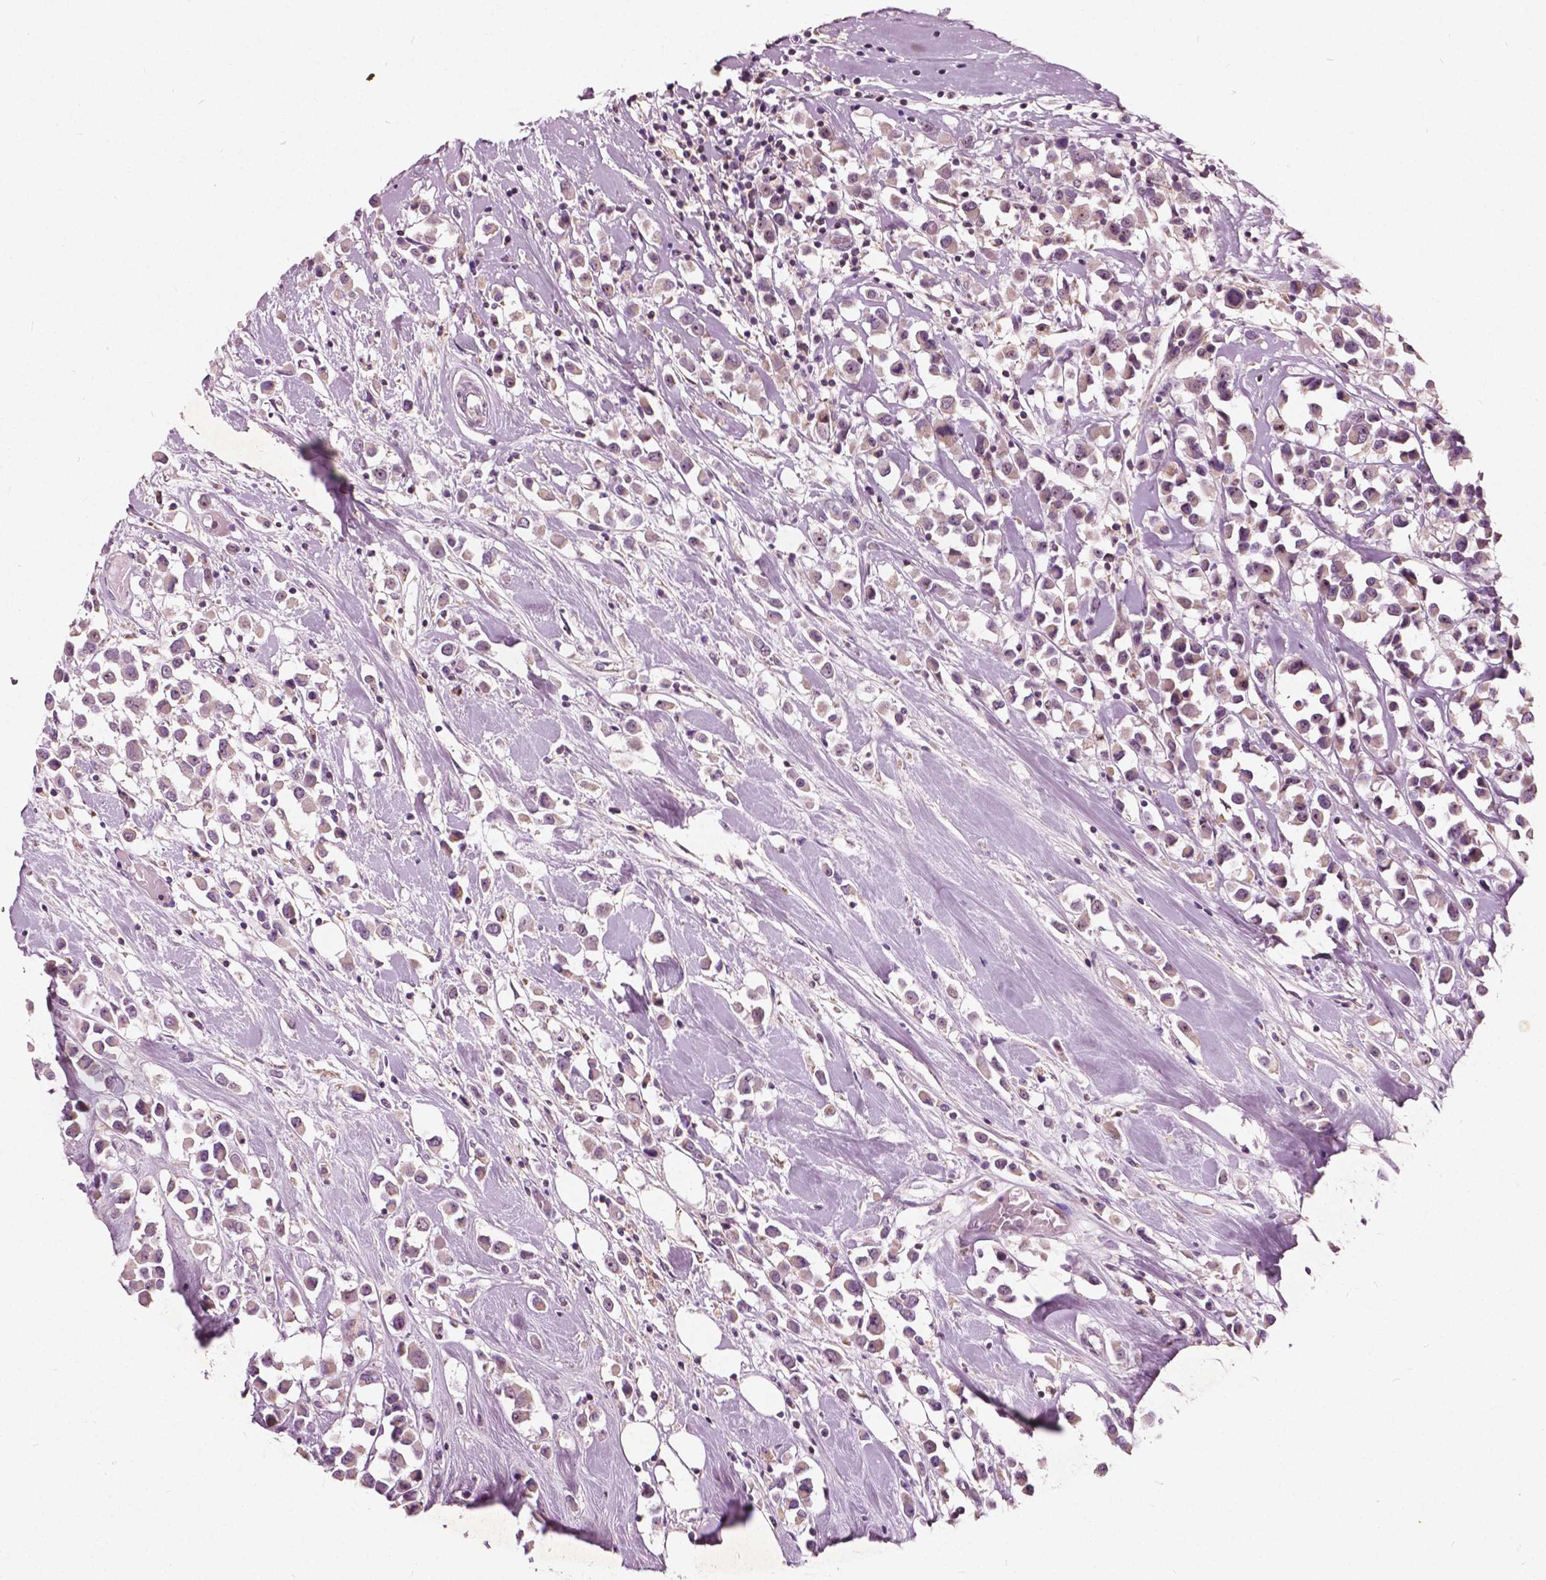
{"staining": {"intensity": "weak", "quantity": "25%-75%", "location": "cytoplasmic/membranous,nuclear"}, "tissue": "breast cancer", "cell_type": "Tumor cells", "image_type": "cancer", "snomed": [{"axis": "morphology", "description": "Duct carcinoma"}, {"axis": "topography", "description": "Breast"}], "caption": "Protein expression analysis of breast cancer demonstrates weak cytoplasmic/membranous and nuclear expression in approximately 25%-75% of tumor cells. (brown staining indicates protein expression, while blue staining denotes nuclei).", "gene": "ODF3L2", "patient": {"sex": "female", "age": 61}}